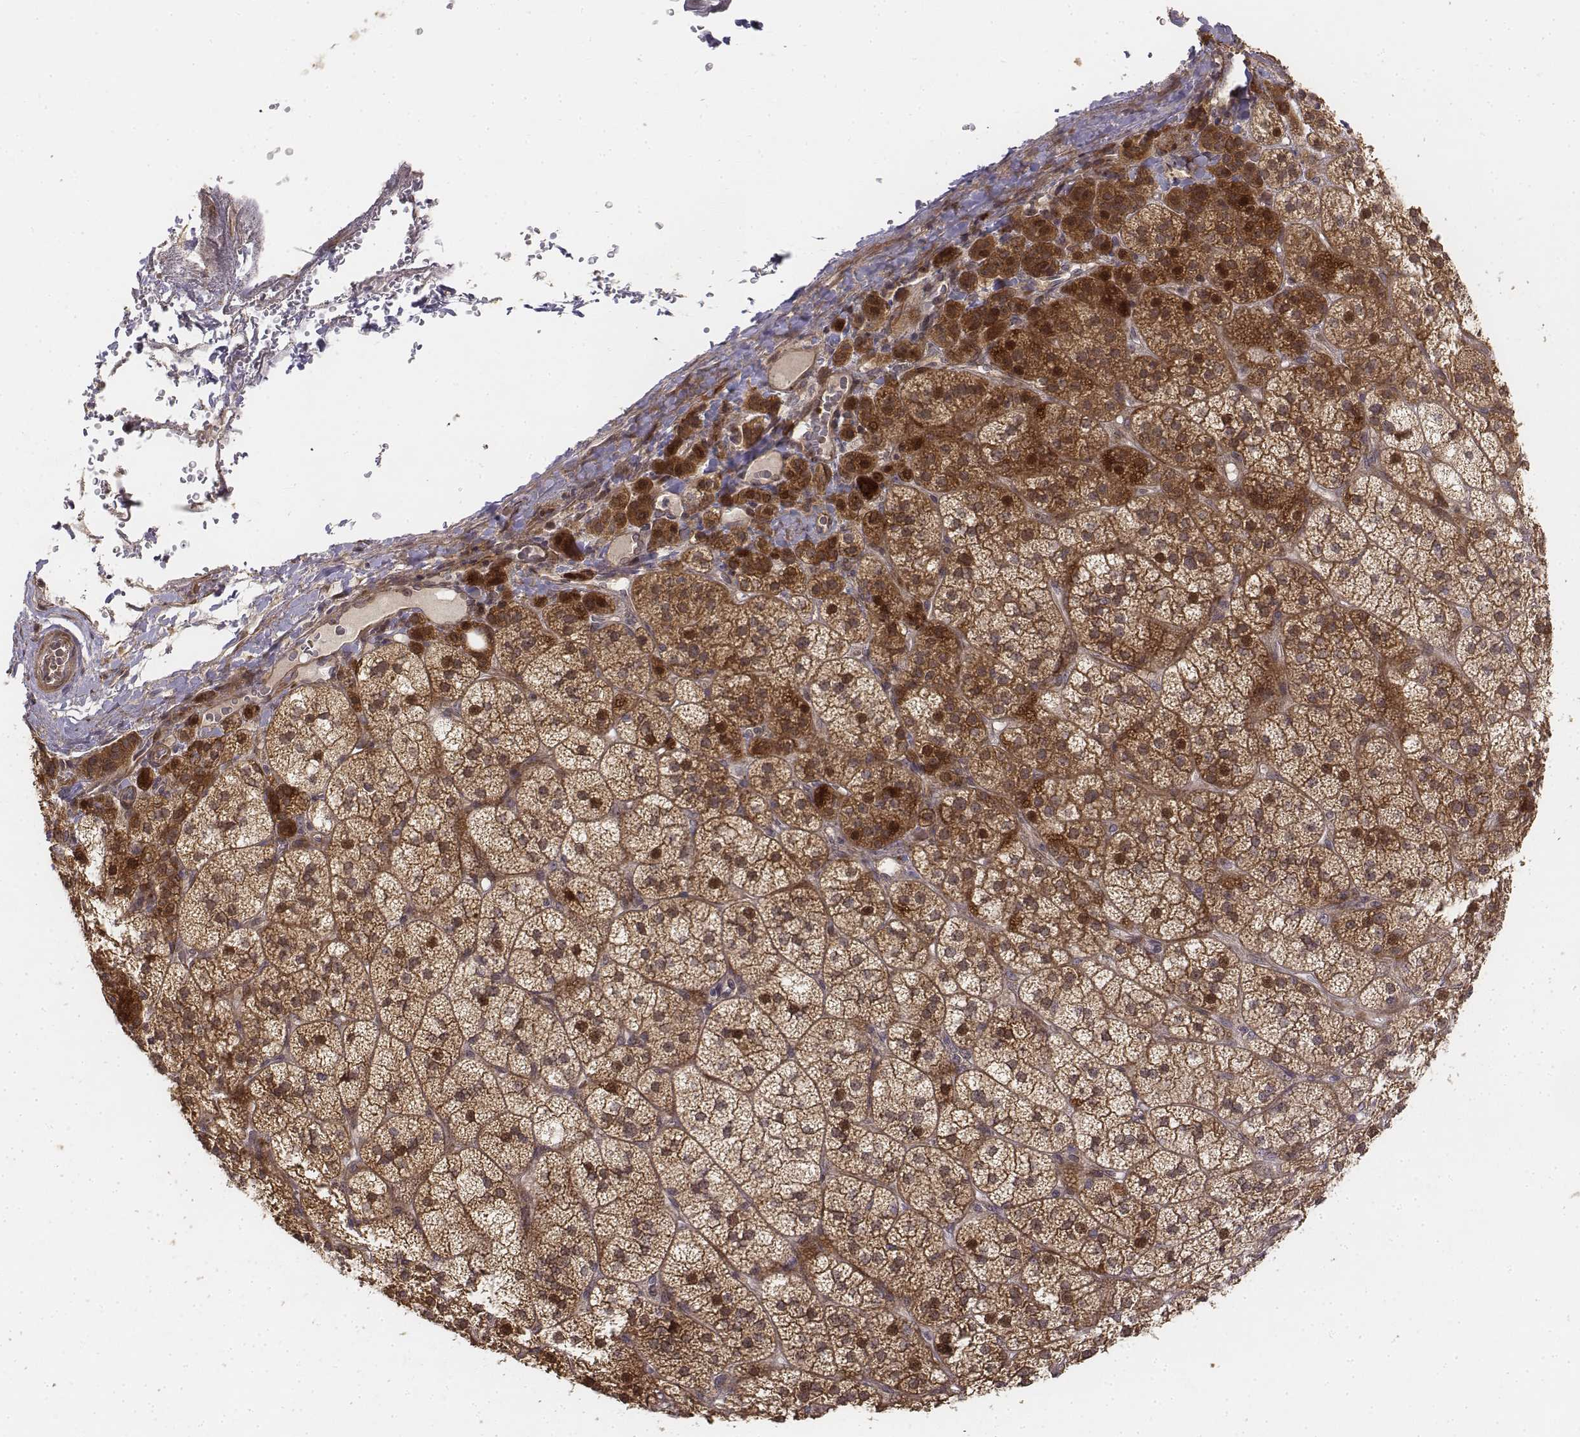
{"staining": {"intensity": "moderate", "quantity": ">75%", "location": "cytoplasmic/membranous,nuclear"}, "tissue": "adrenal gland", "cell_type": "Glandular cells", "image_type": "normal", "snomed": [{"axis": "morphology", "description": "Normal tissue, NOS"}, {"axis": "topography", "description": "Adrenal gland"}], "caption": "Moderate cytoplasmic/membranous,nuclear protein staining is seen in about >75% of glandular cells in adrenal gland. The protein of interest is shown in brown color, while the nuclei are stained blue.", "gene": "FBXO21", "patient": {"sex": "female", "age": 60}}